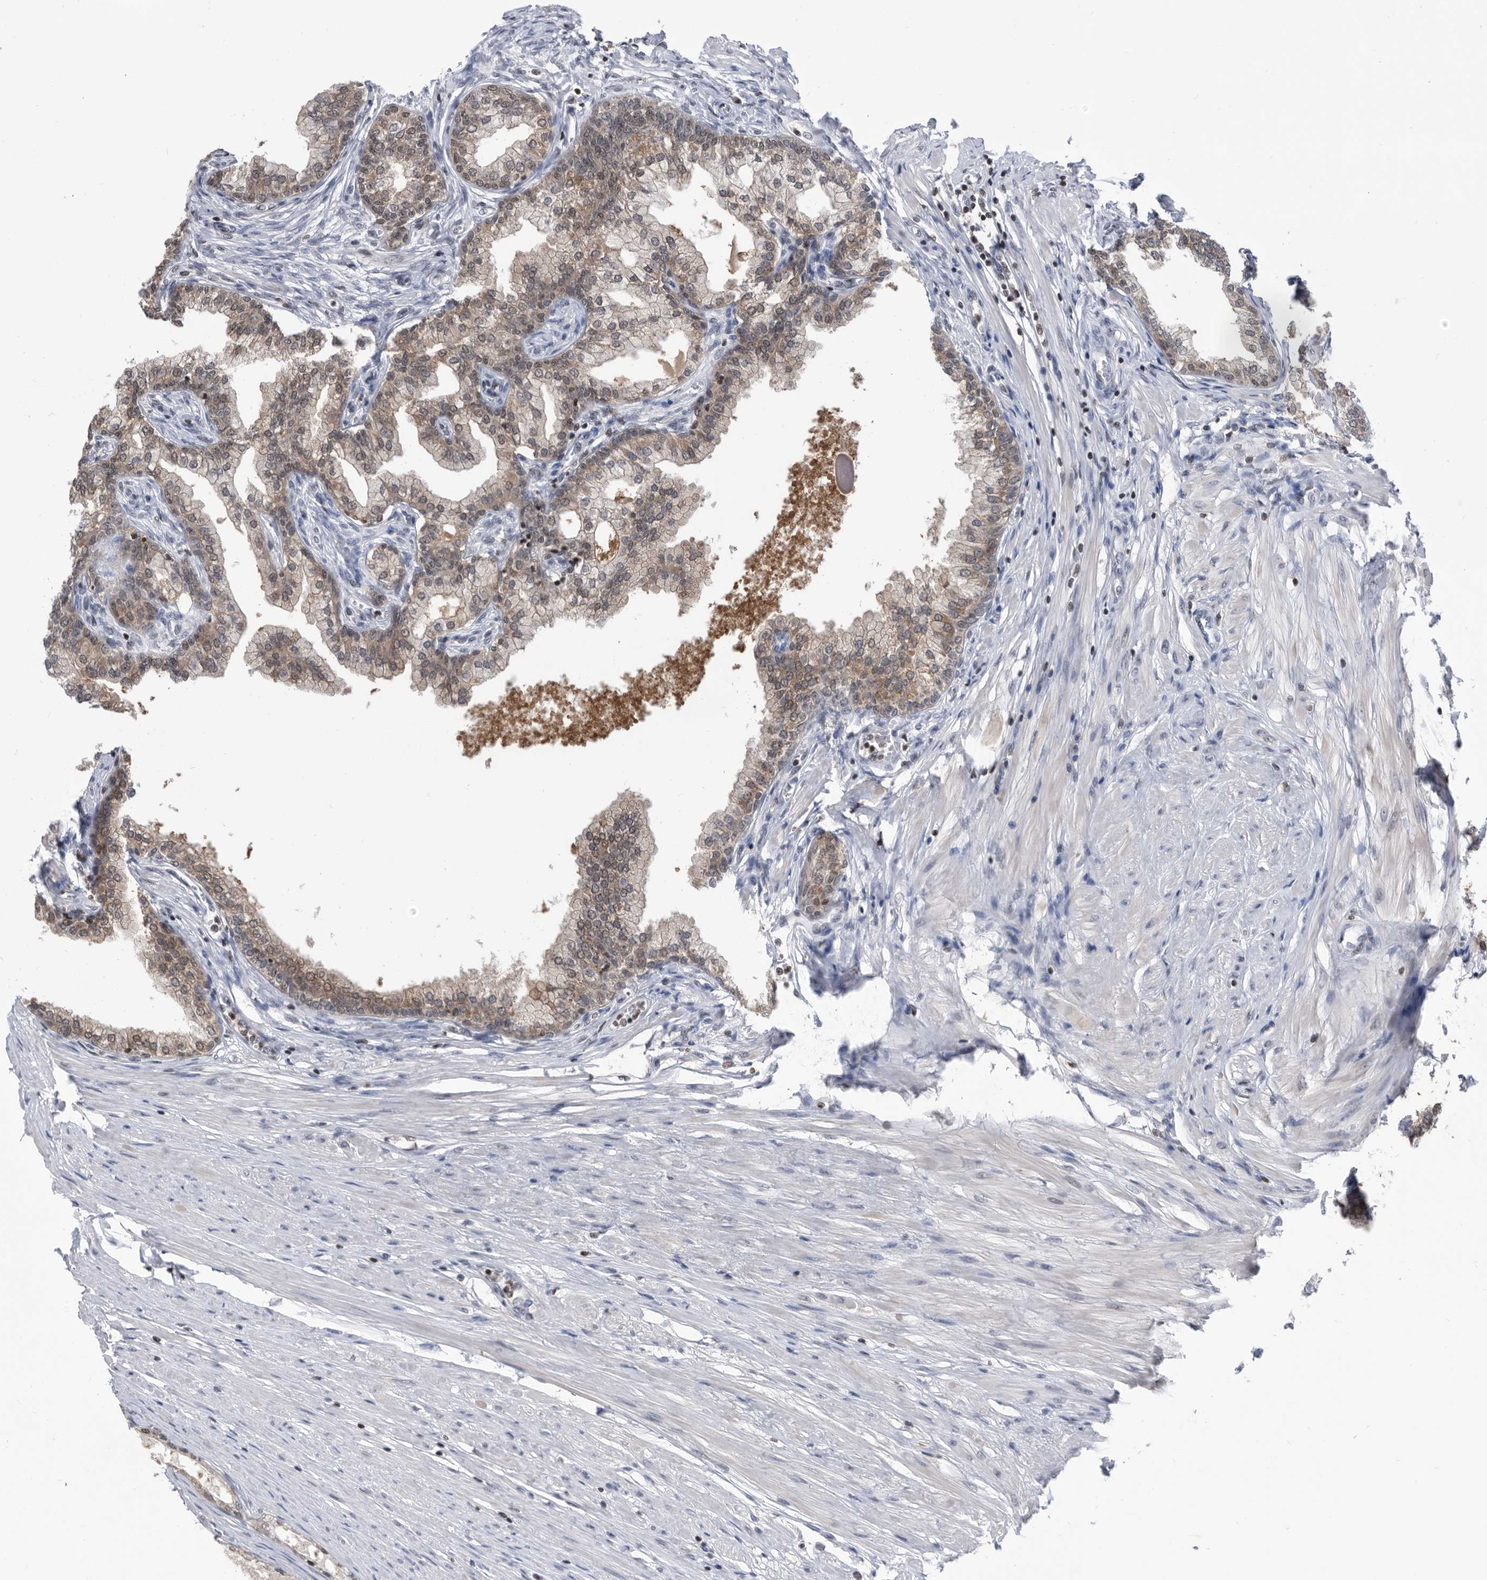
{"staining": {"intensity": "moderate", "quantity": ">75%", "location": "cytoplasmic/membranous"}, "tissue": "prostate", "cell_type": "Glandular cells", "image_type": "normal", "snomed": [{"axis": "morphology", "description": "Normal tissue, NOS"}, {"axis": "morphology", "description": "Urothelial carcinoma, Low grade"}, {"axis": "topography", "description": "Urinary bladder"}, {"axis": "topography", "description": "Prostate"}], "caption": "Prostate stained for a protein demonstrates moderate cytoplasmic/membranous positivity in glandular cells. Using DAB (3,3'-diaminobenzidine) (brown) and hematoxylin (blue) stains, captured at high magnification using brightfield microscopy.", "gene": "TSTD1", "patient": {"sex": "male", "age": 60}}